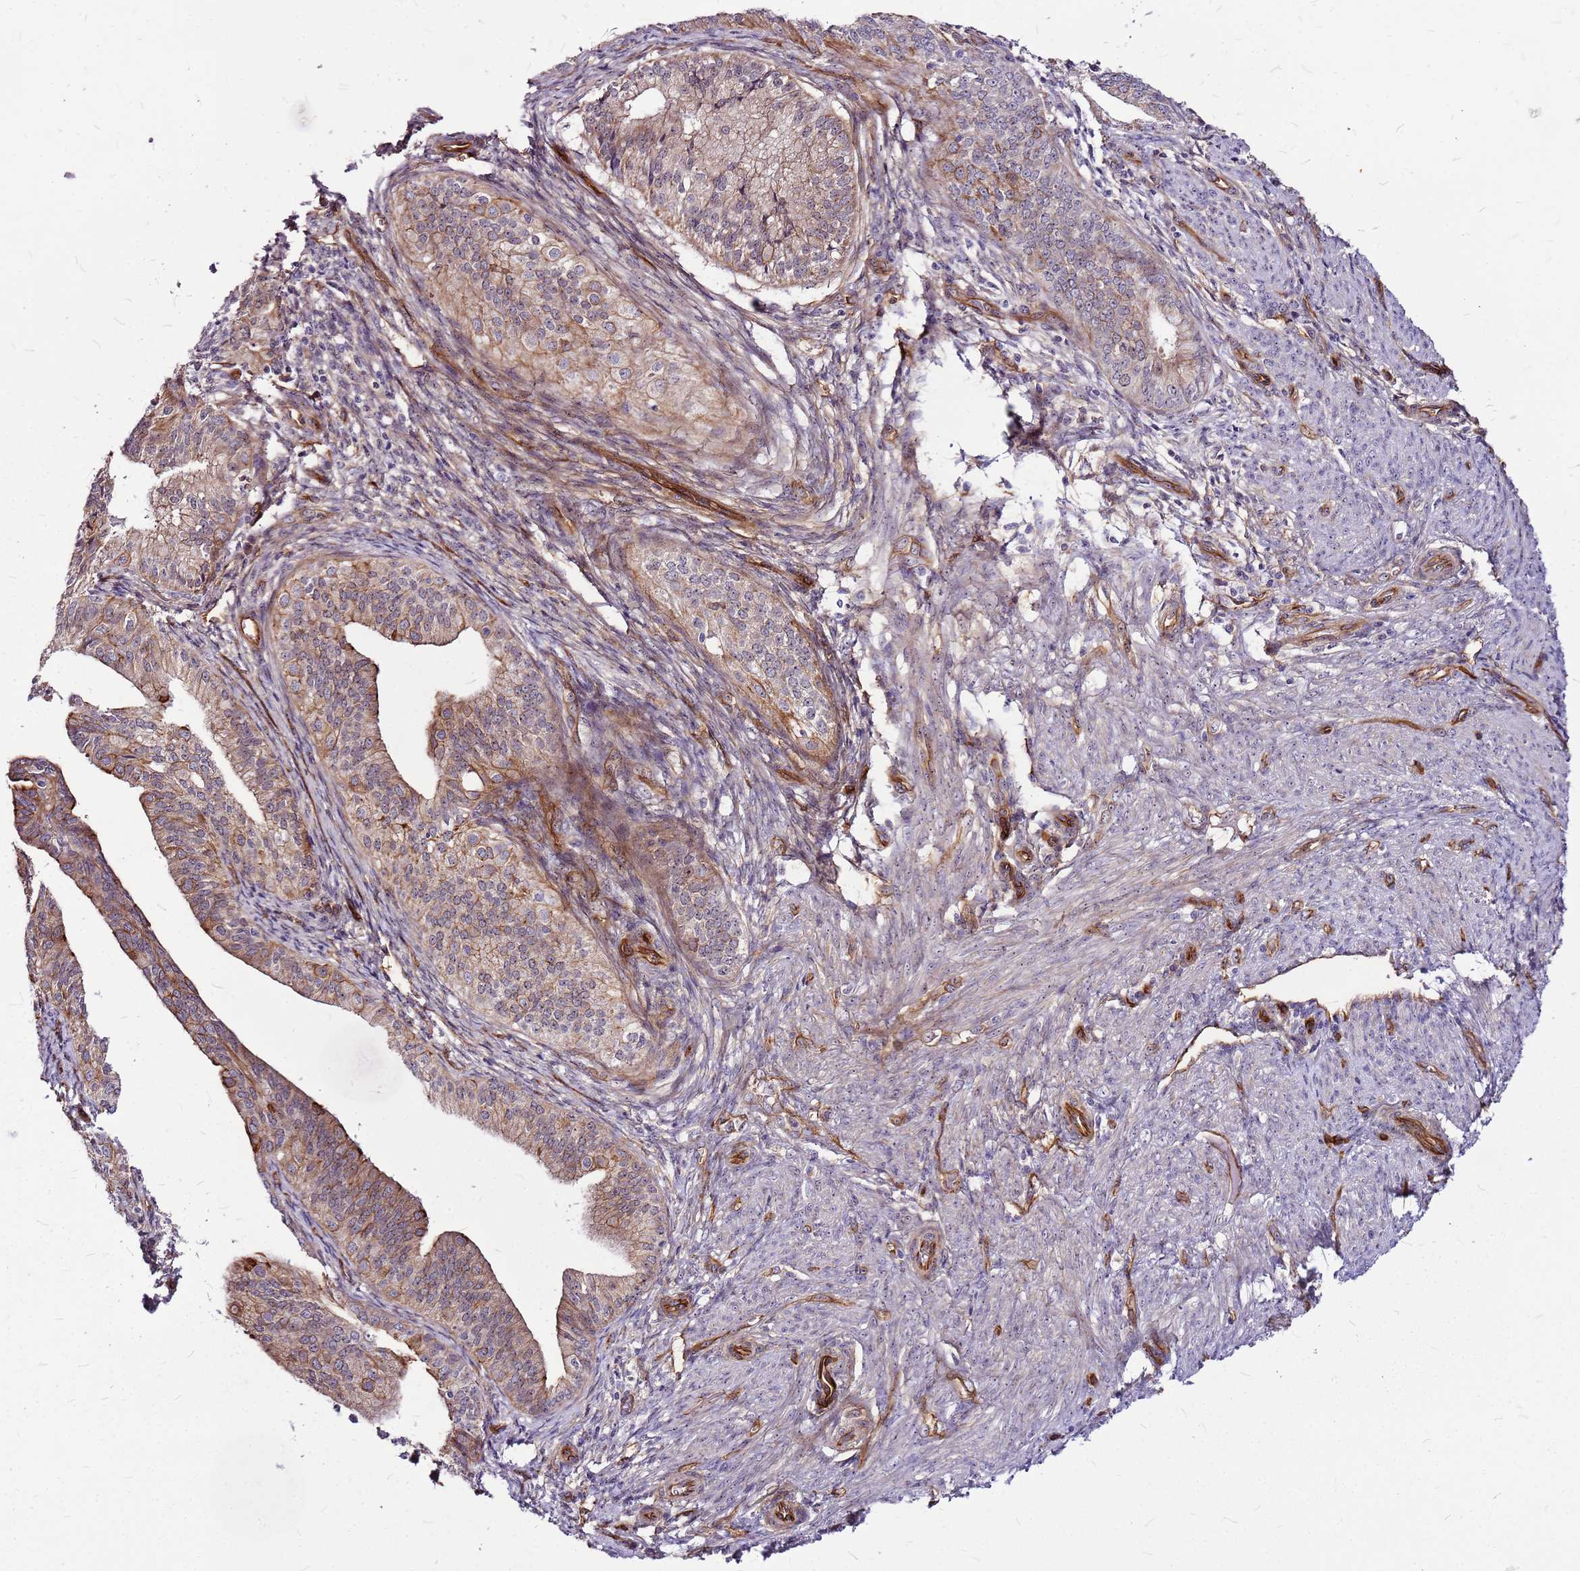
{"staining": {"intensity": "moderate", "quantity": "25%-75%", "location": "cytoplasmic/membranous"}, "tissue": "endometrial cancer", "cell_type": "Tumor cells", "image_type": "cancer", "snomed": [{"axis": "morphology", "description": "Adenocarcinoma, NOS"}, {"axis": "topography", "description": "Endometrium"}], "caption": "Immunohistochemical staining of human endometrial cancer (adenocarcinoma) displays medium levels of moderate cytoplasmic/membranous protein expression in approximately 25%-75% of tumor cells. Using DAB (brown) and hematoxylin (blue) stains, captured at high magnification using brightfield microscopy.", "gene": "TOPAZ1", "patient": {"sex": "female", "age": 50}}